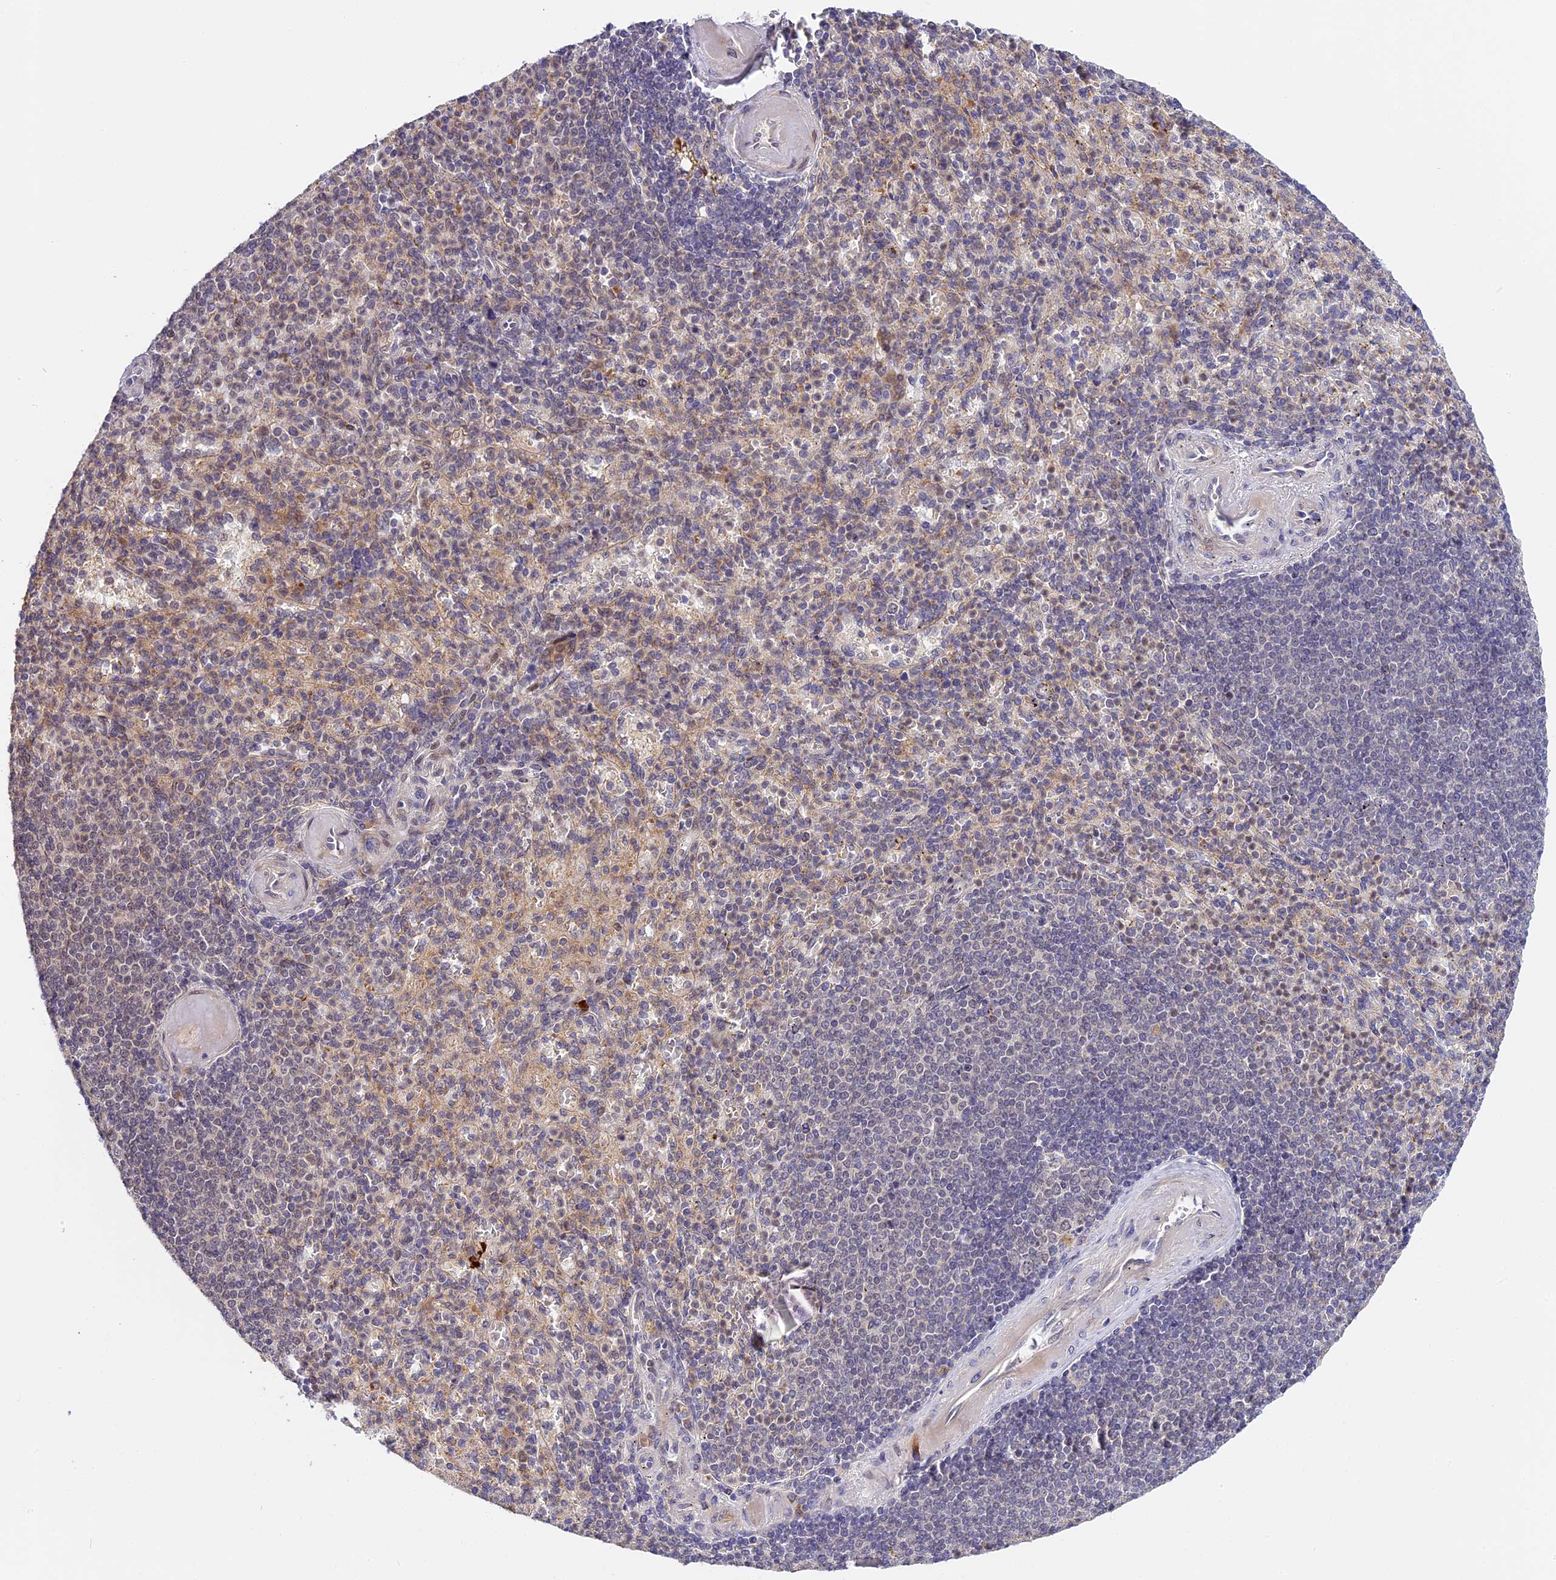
{"staining": {"intensity": "negative", "quantity": "none", "location": "none"}, "tissue": "spleen", "cell_type": "Cells in red pulp", "image_type": "normal", "snomed": [{"axis": "morphology", "description": "Normal tissue, NOS"}, {"axis": "topography", "description": "Spleen"}], "caption": "Immunohistochemistry histopathology image of normal spleen: human spleen stained with DAB (3,3'-diaminobenzidine) reveals no significant protein staining in cells in red pulp. The staining was performed using DAB to visualize the protein expression in brown, while the nuclei were stained in blue with hematoxylin (Magnification: 20x).", "gene": "IMPACT", "patient": {"sex": "female", "age": 74}}